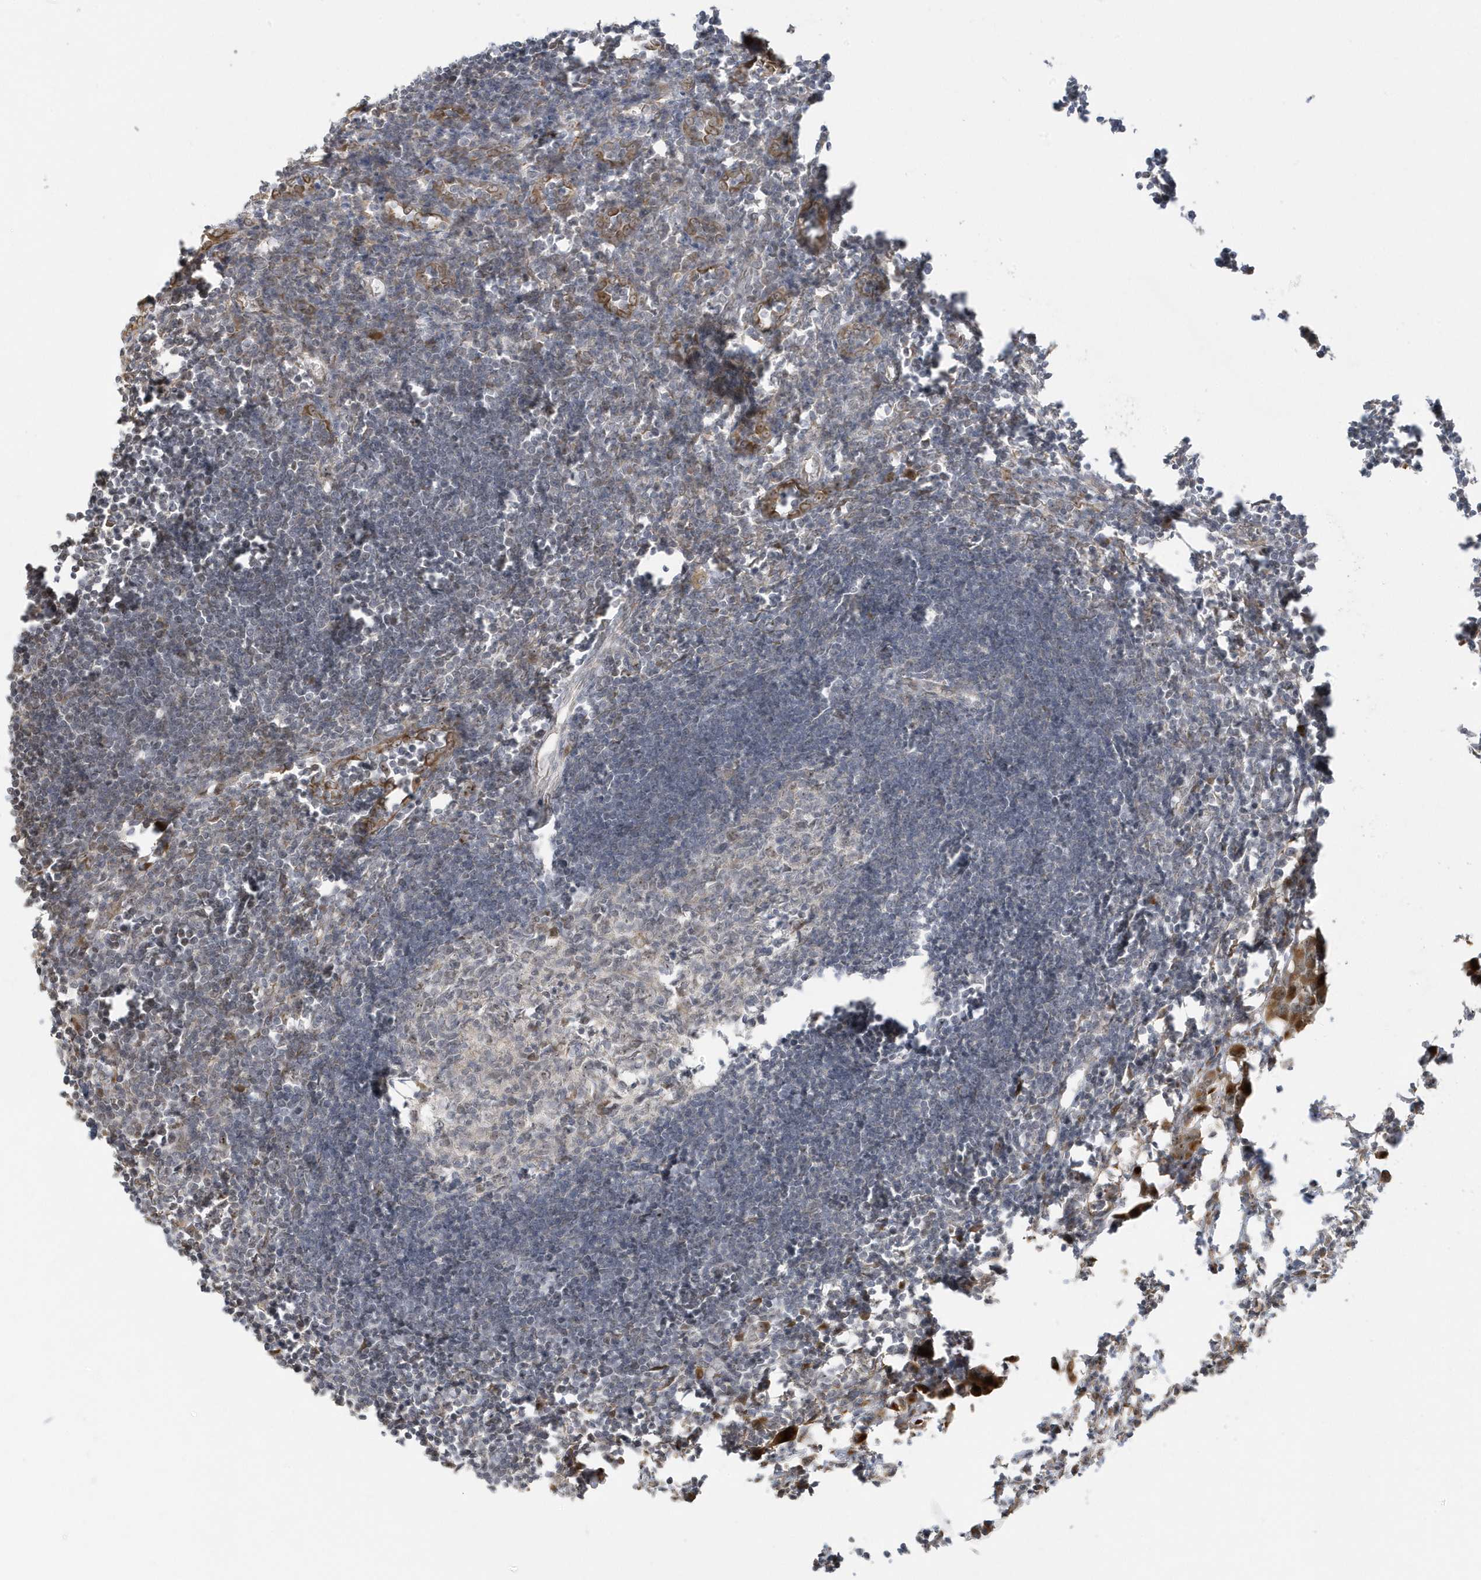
{"staining": {"intensity": "weak", "quantity": "<25%", "location": "cytoplasmic/membranous"}, "tissue": "lymph node", "cell_type": "Germinal center cells", "image_type": "normal", "snomed": [{"axis": "morphology", "description": "Normal tissue, NOS"}, {"axis": "morphology", "description": "Malignant melanoma, Metastatic site"}, {"axis": "topography", "description": "Lymph node"}], "caption": "Immunohistochemistry (IHC) of unremarkable human lymph node reveals no expression in germinal center cells. (DAB IHC, high magnification).", "gene": "ECM2", "patient": {"sex": "male", "age": 41}}